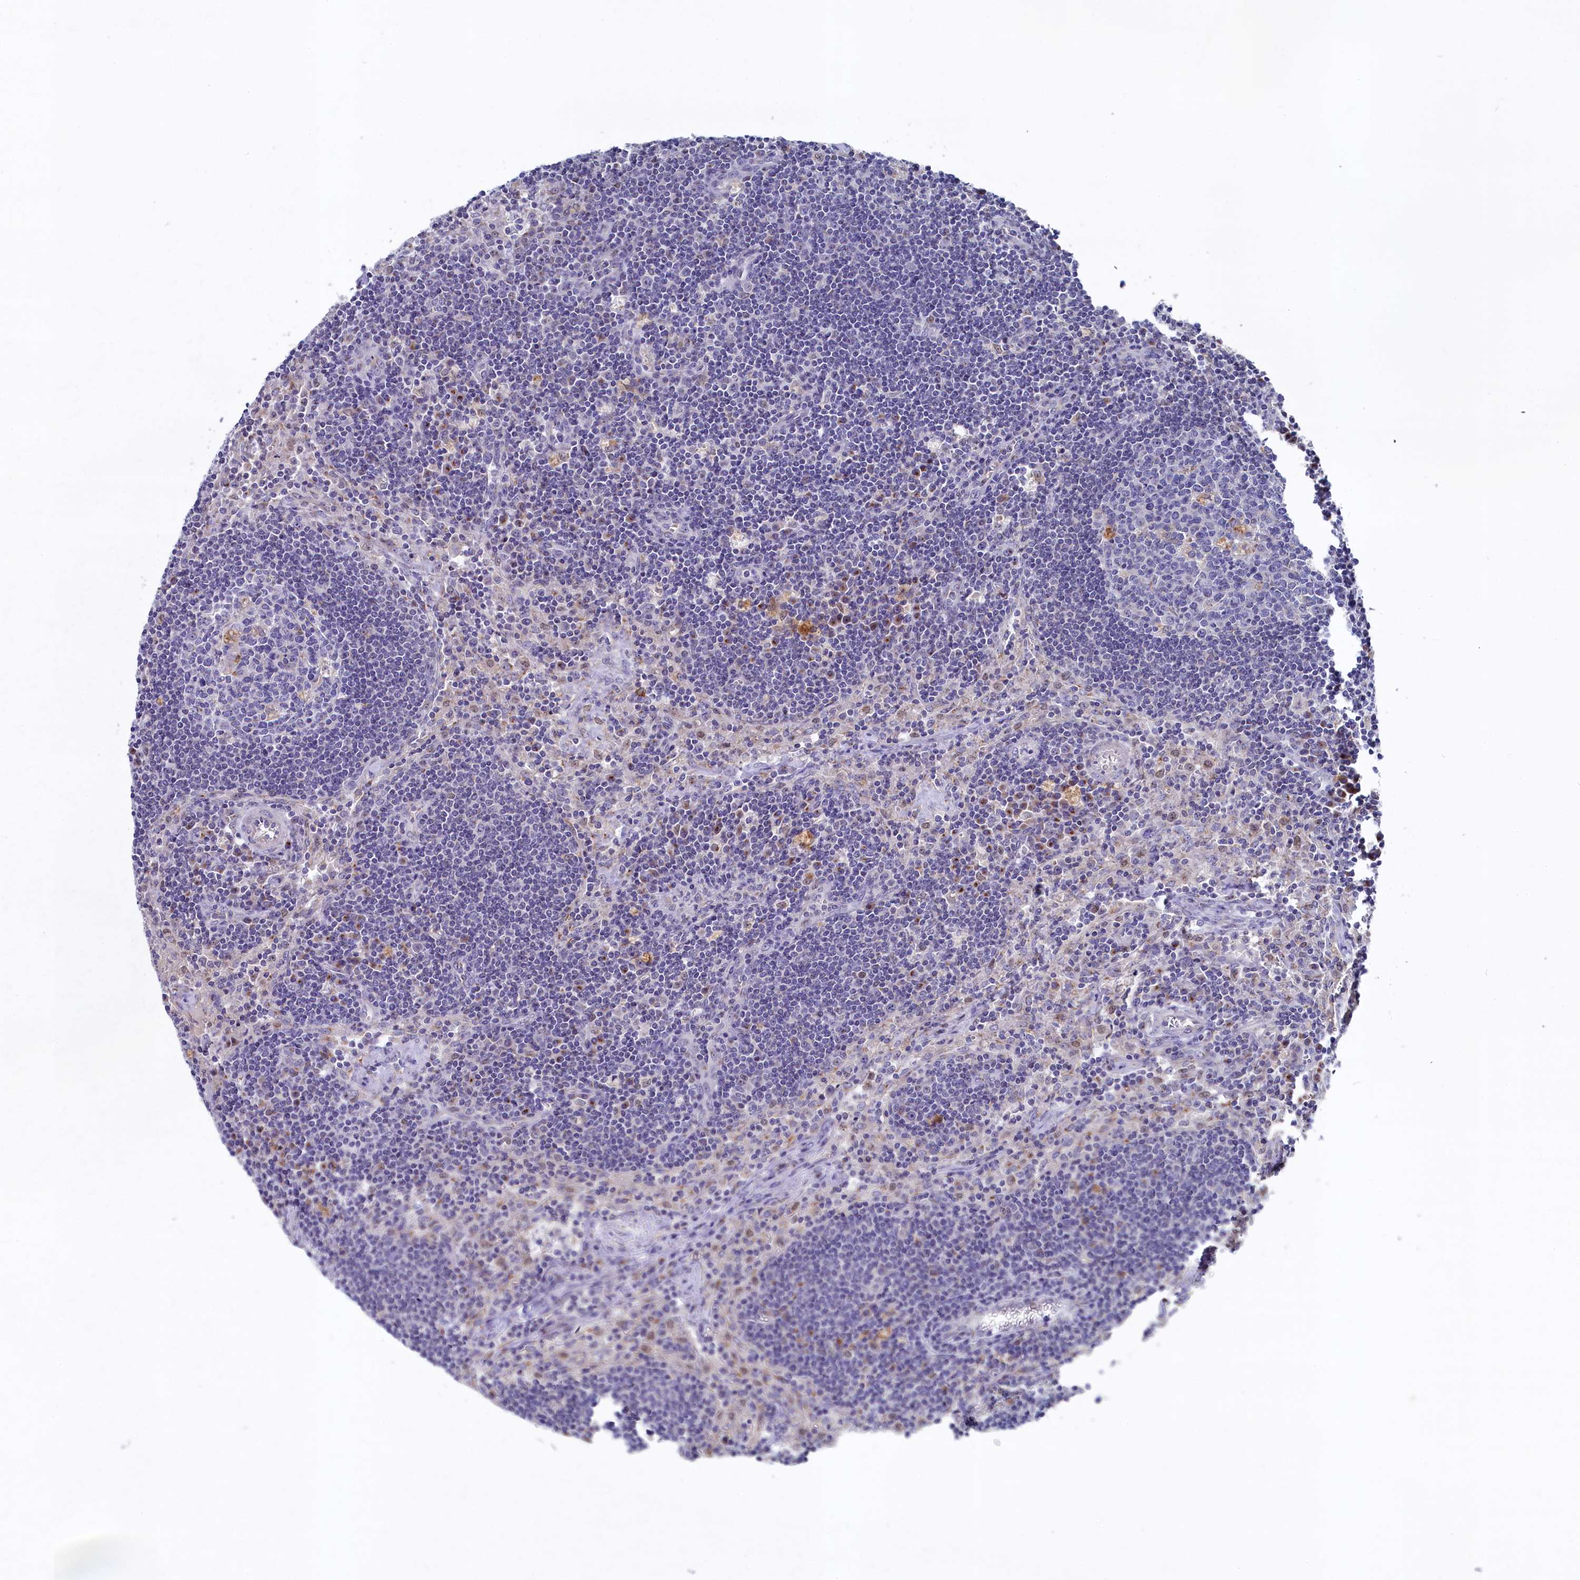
{"staining": {"intensity": "negative", "quantity": "none", "location": "none"}, "tissue": "lymph node", "cell_type": "Germinal center cells", "image_type": "normal", "snomed": [{"axis": "morphology", "description": "Normal tissue, NOS"}, {"axis": "topography", "description": "Lymph node"}], "caption": "Immunohistochemistry (IHC) of benign lymph node displays no expression in germinal center cells.", "gene": "GPR108", "patient": {"sex": "male", "age": 58}}